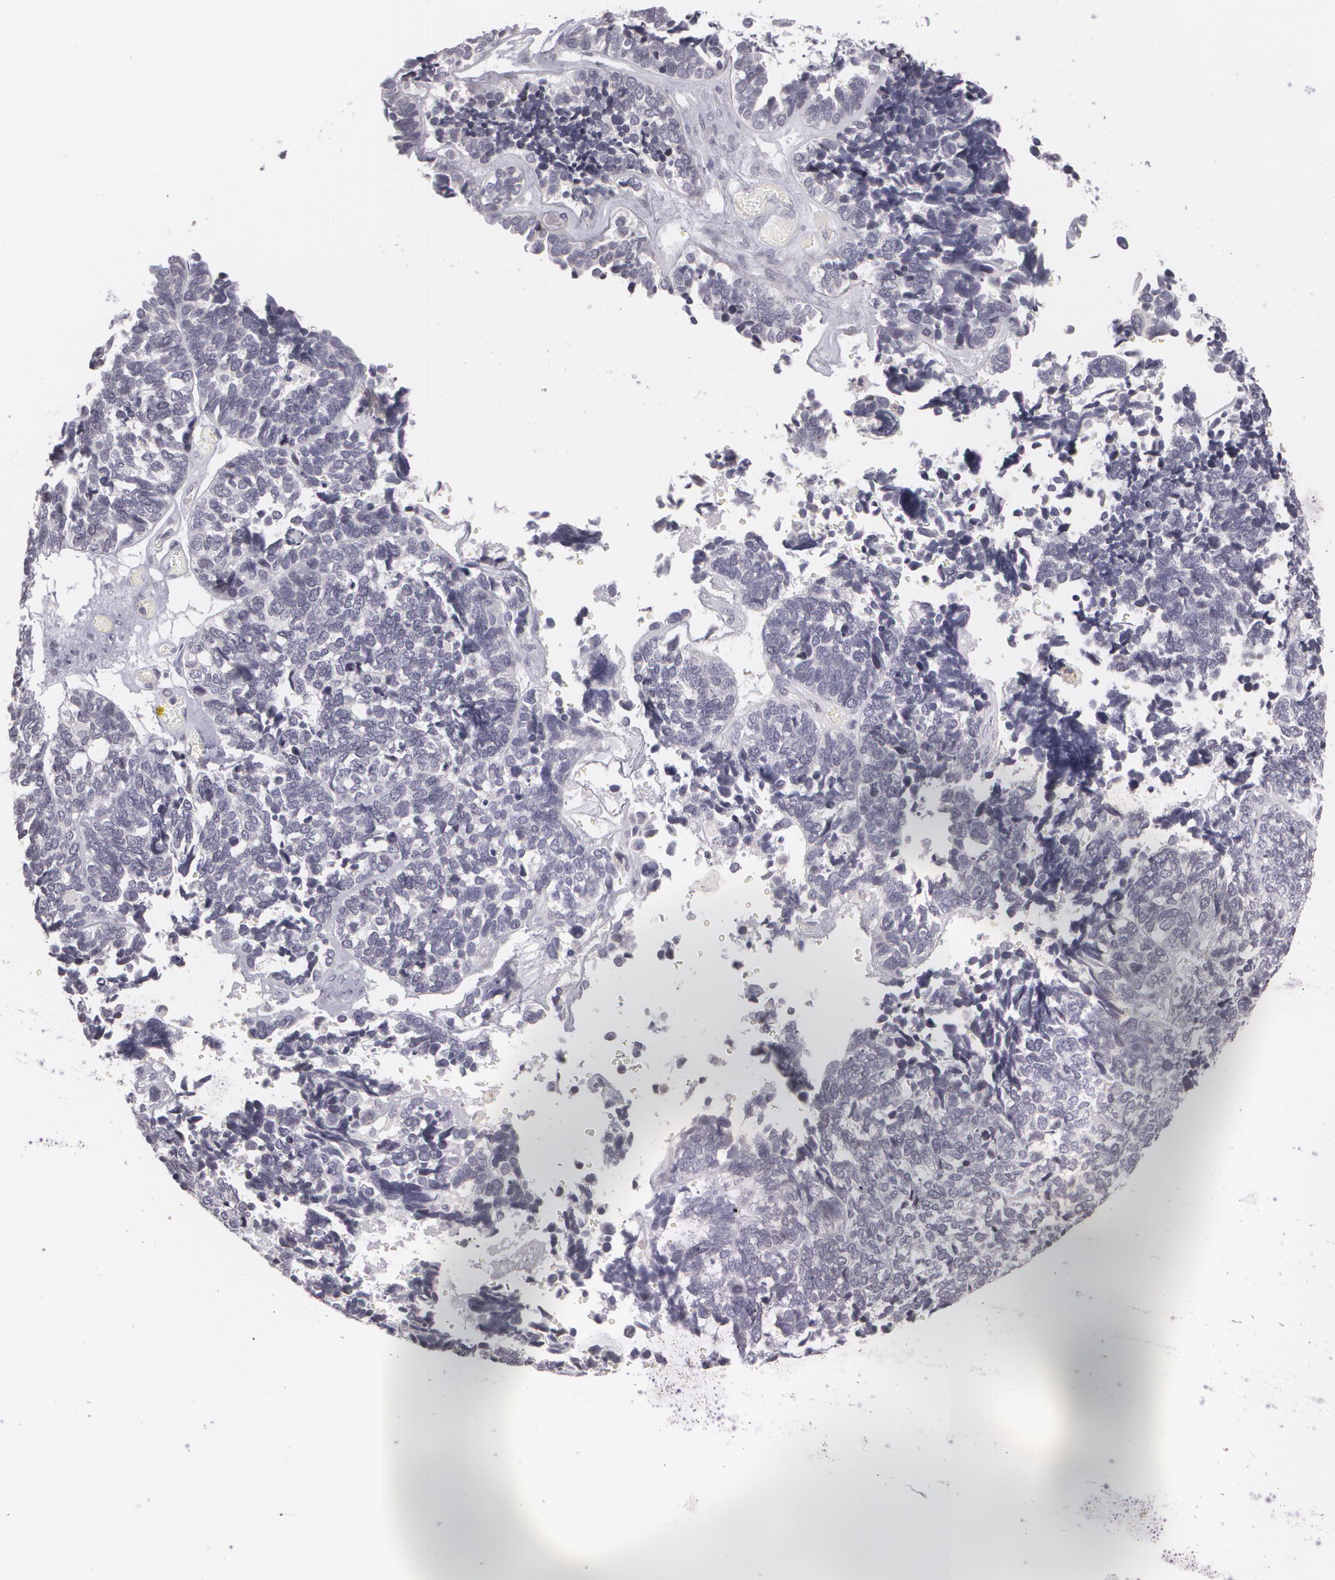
{"staining": {"intensity": "negative", "quantity": "none", "location": "none"}, "tissue": "ovarian cancer", "cell_type": "Tumor cells", "image_type": "cancer", "snomed": [{"axis": "morphology", "description": "Cystadenocarcinoma, serous, NOS"}, {"axis": "topography", "description": "Ovary"}], "caption": "An immunohistochemistry (IHC) image of ovarian cancer is shown. There is no staining in tumor cells of ovarian cancer.", "gene": "ZBTB16", "patient": {"sex": "female", "age": 77}}